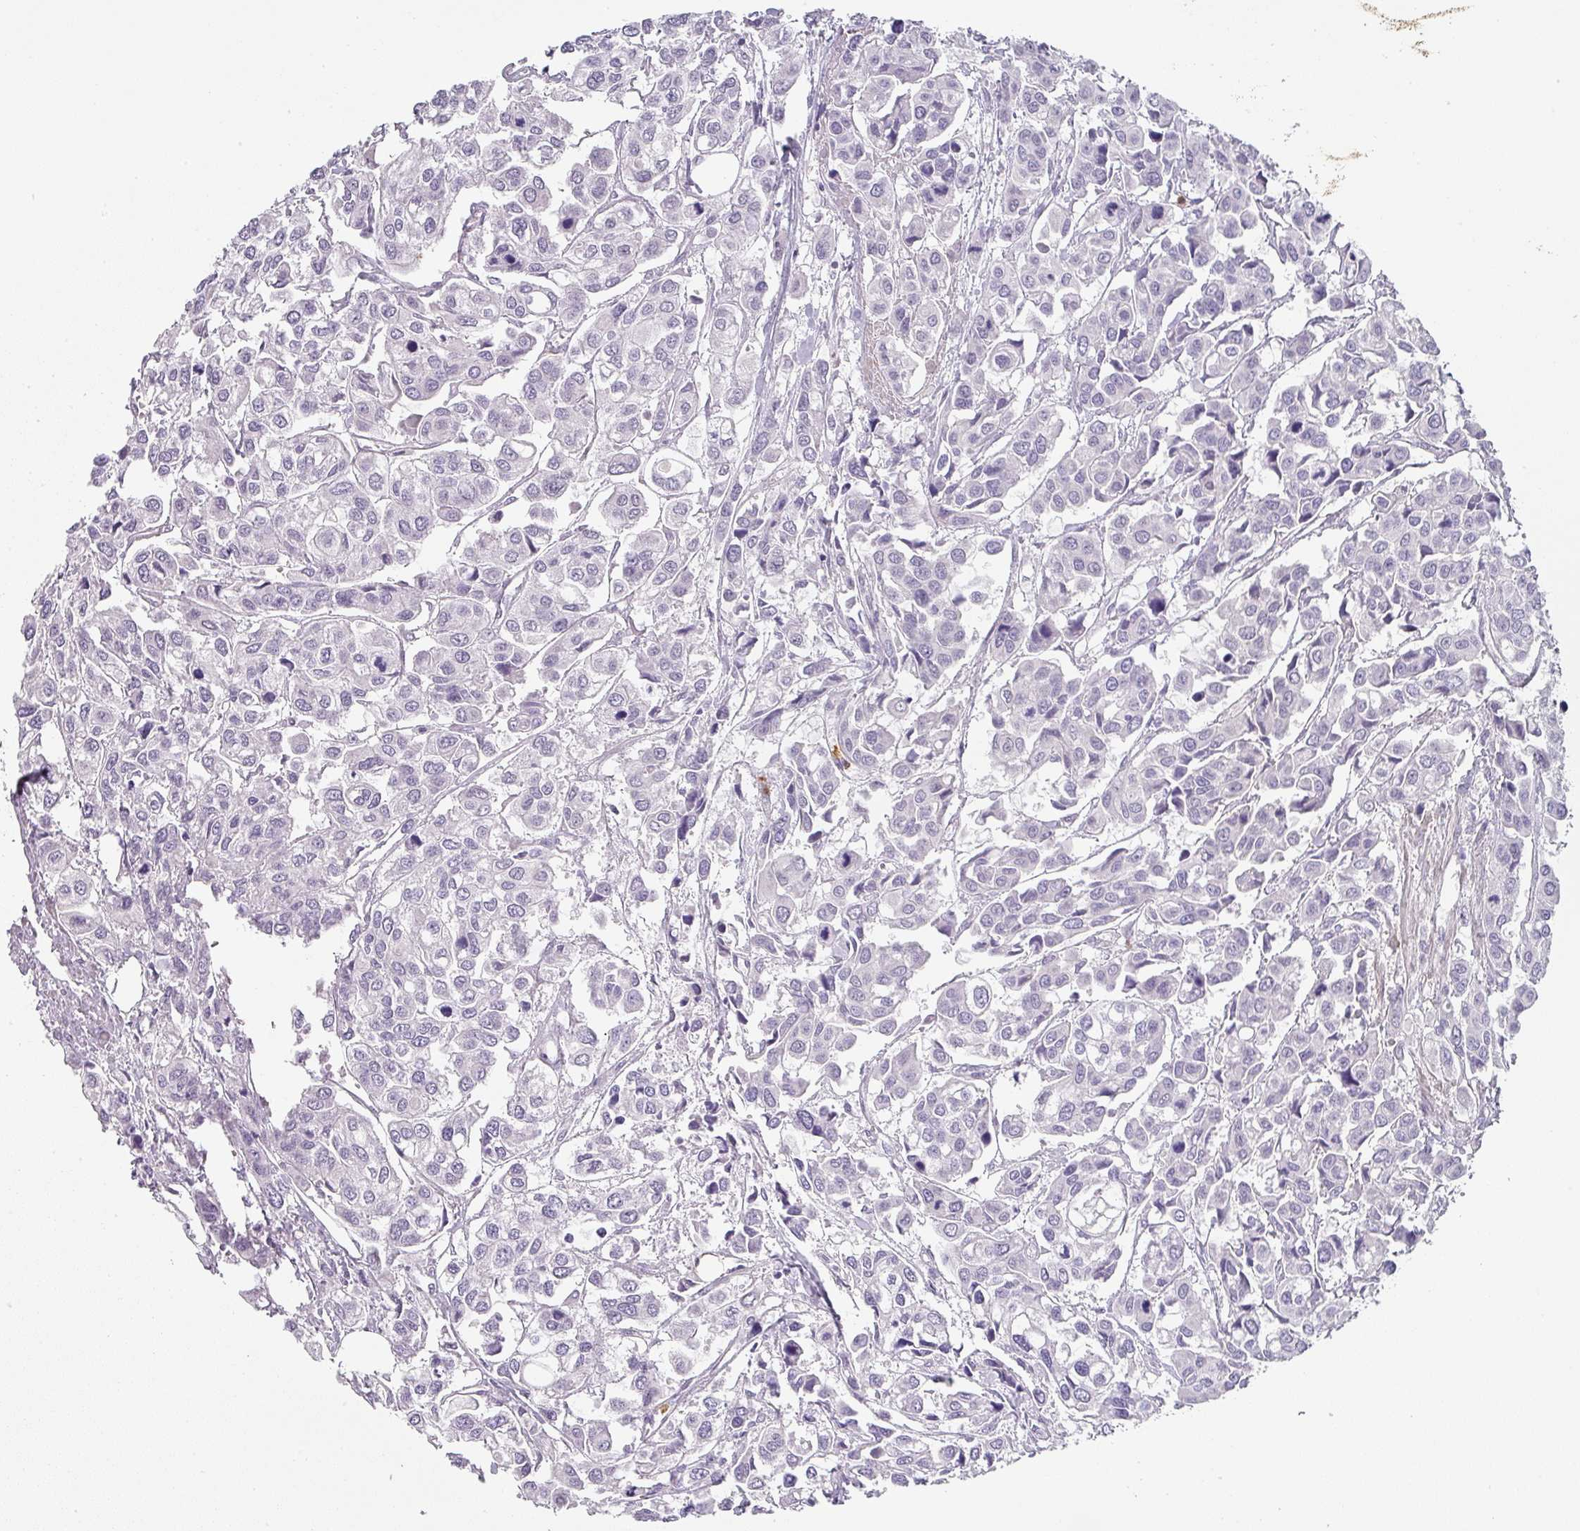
{"staining": {"intensity": "negative", "quantity": "none", "location": "none"}, "tissue": "urothelial cancer", "cell_type": "Tumor cells", "image_type": "cancer", "snomed": [{"axis": "morphology", "description": "Urothelial carcinoma, High grade"}, {"axis": "topography", "description": "Urinary bladder"}], "caption": "DAB (3,3'-diaminobenzidine) immunohistochemical staining of human urothelial cancer shows no significant expression in tumor cells.", "gene": "BTLA", "patient": {"sex": "male", "age": 67}}